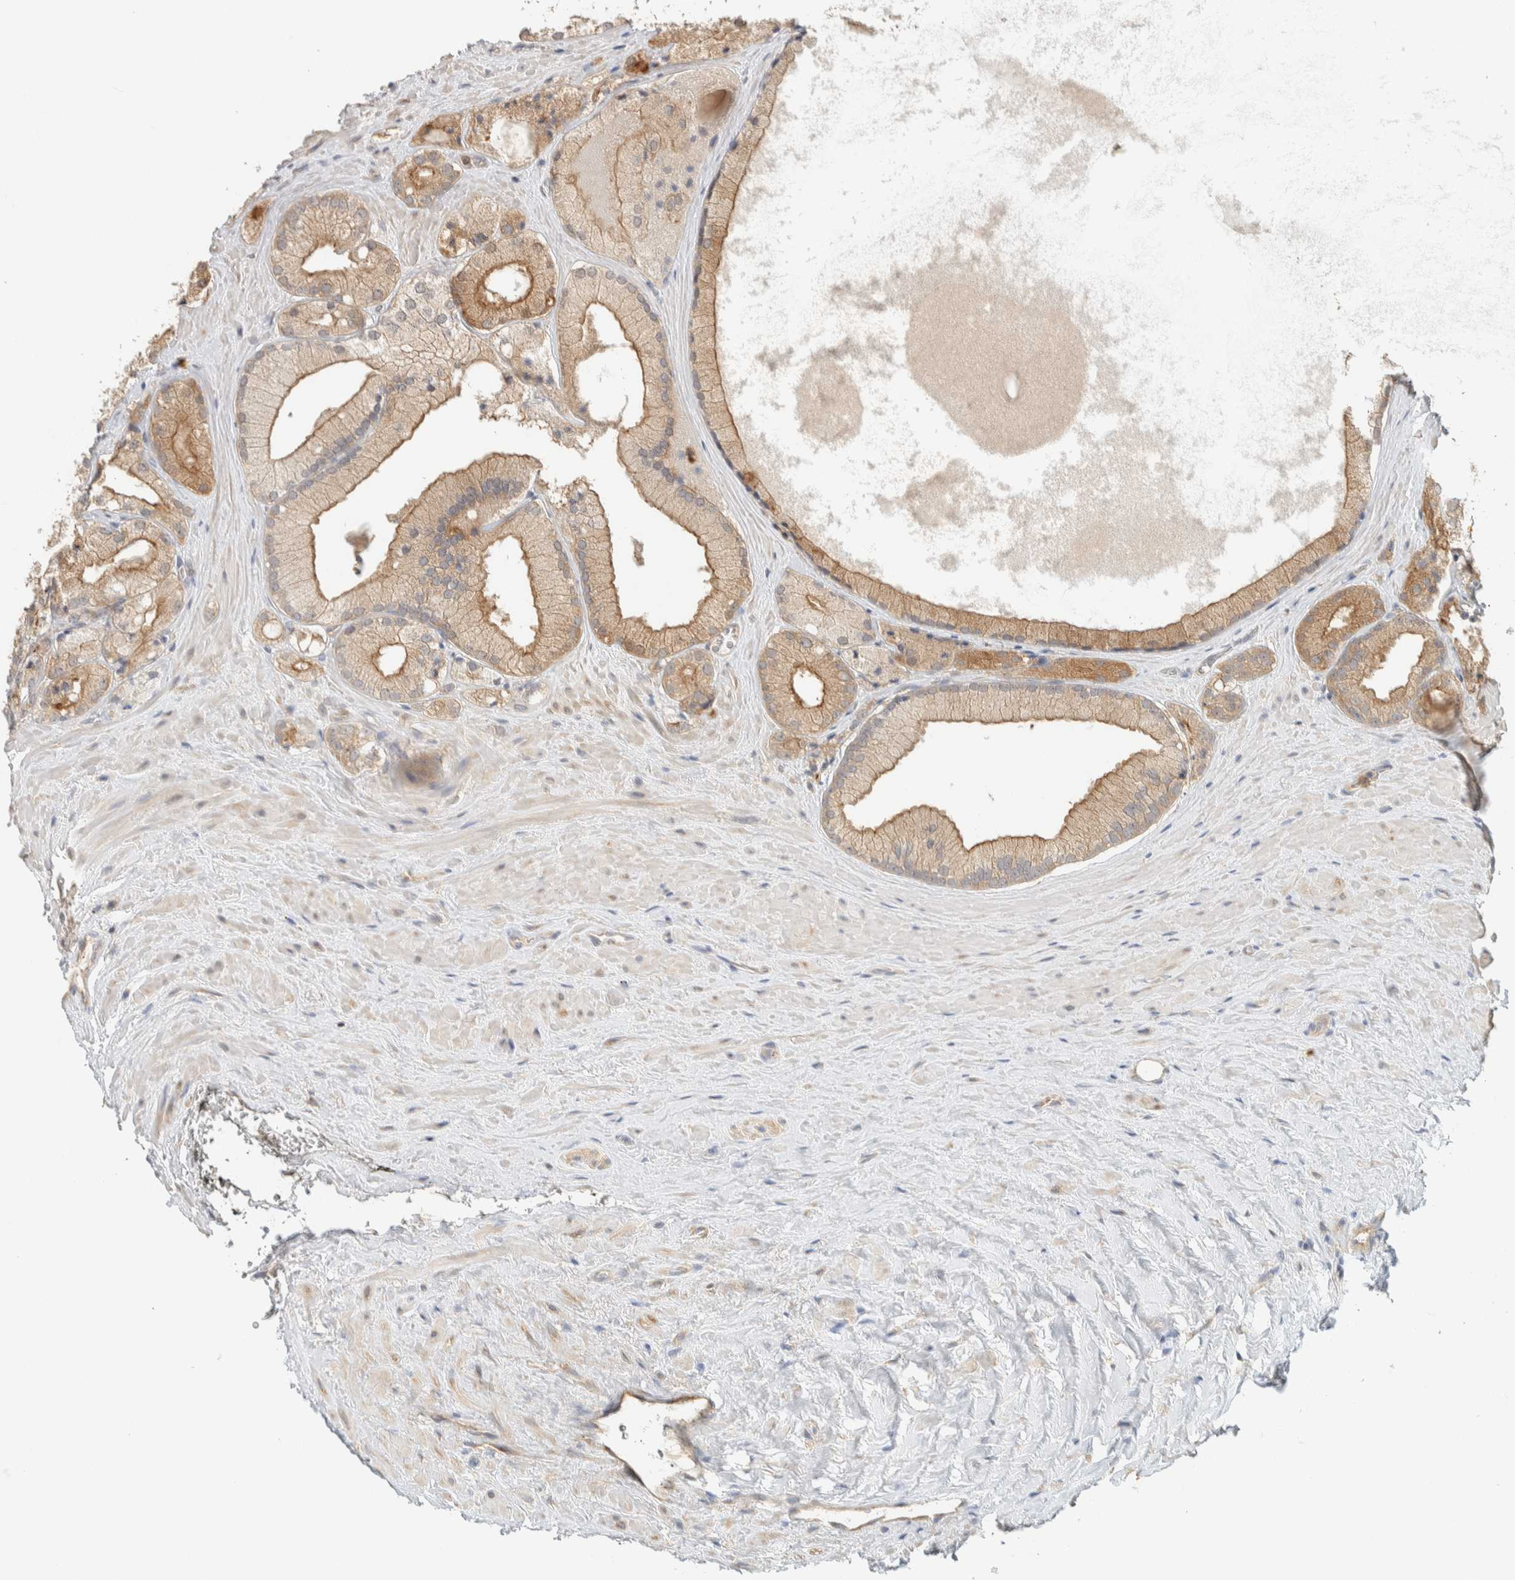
{"staining": {"intensity": "weak", "quantity": ">75%", "location": "cytoplasmic/membranous"}, "tissue": "prostate cancer", "cell_type": "Tumor cells", "image_type": "cancer", "snomed": [{"axis": "morphology", "description": "Adenocarcinoma, Low grade"}, {"axis": "topography", "description": "Prostate"}], "caption": "The histopathology image demonstrates staining of prostate cancer (adenocarcinoma (low-grade)), revealing weak cytoplasmic/membranous protein positivity (brown color) within tumor cells.", "gene": "RAB11FIP1", "patient": {"sex": "male", "age": 65}}